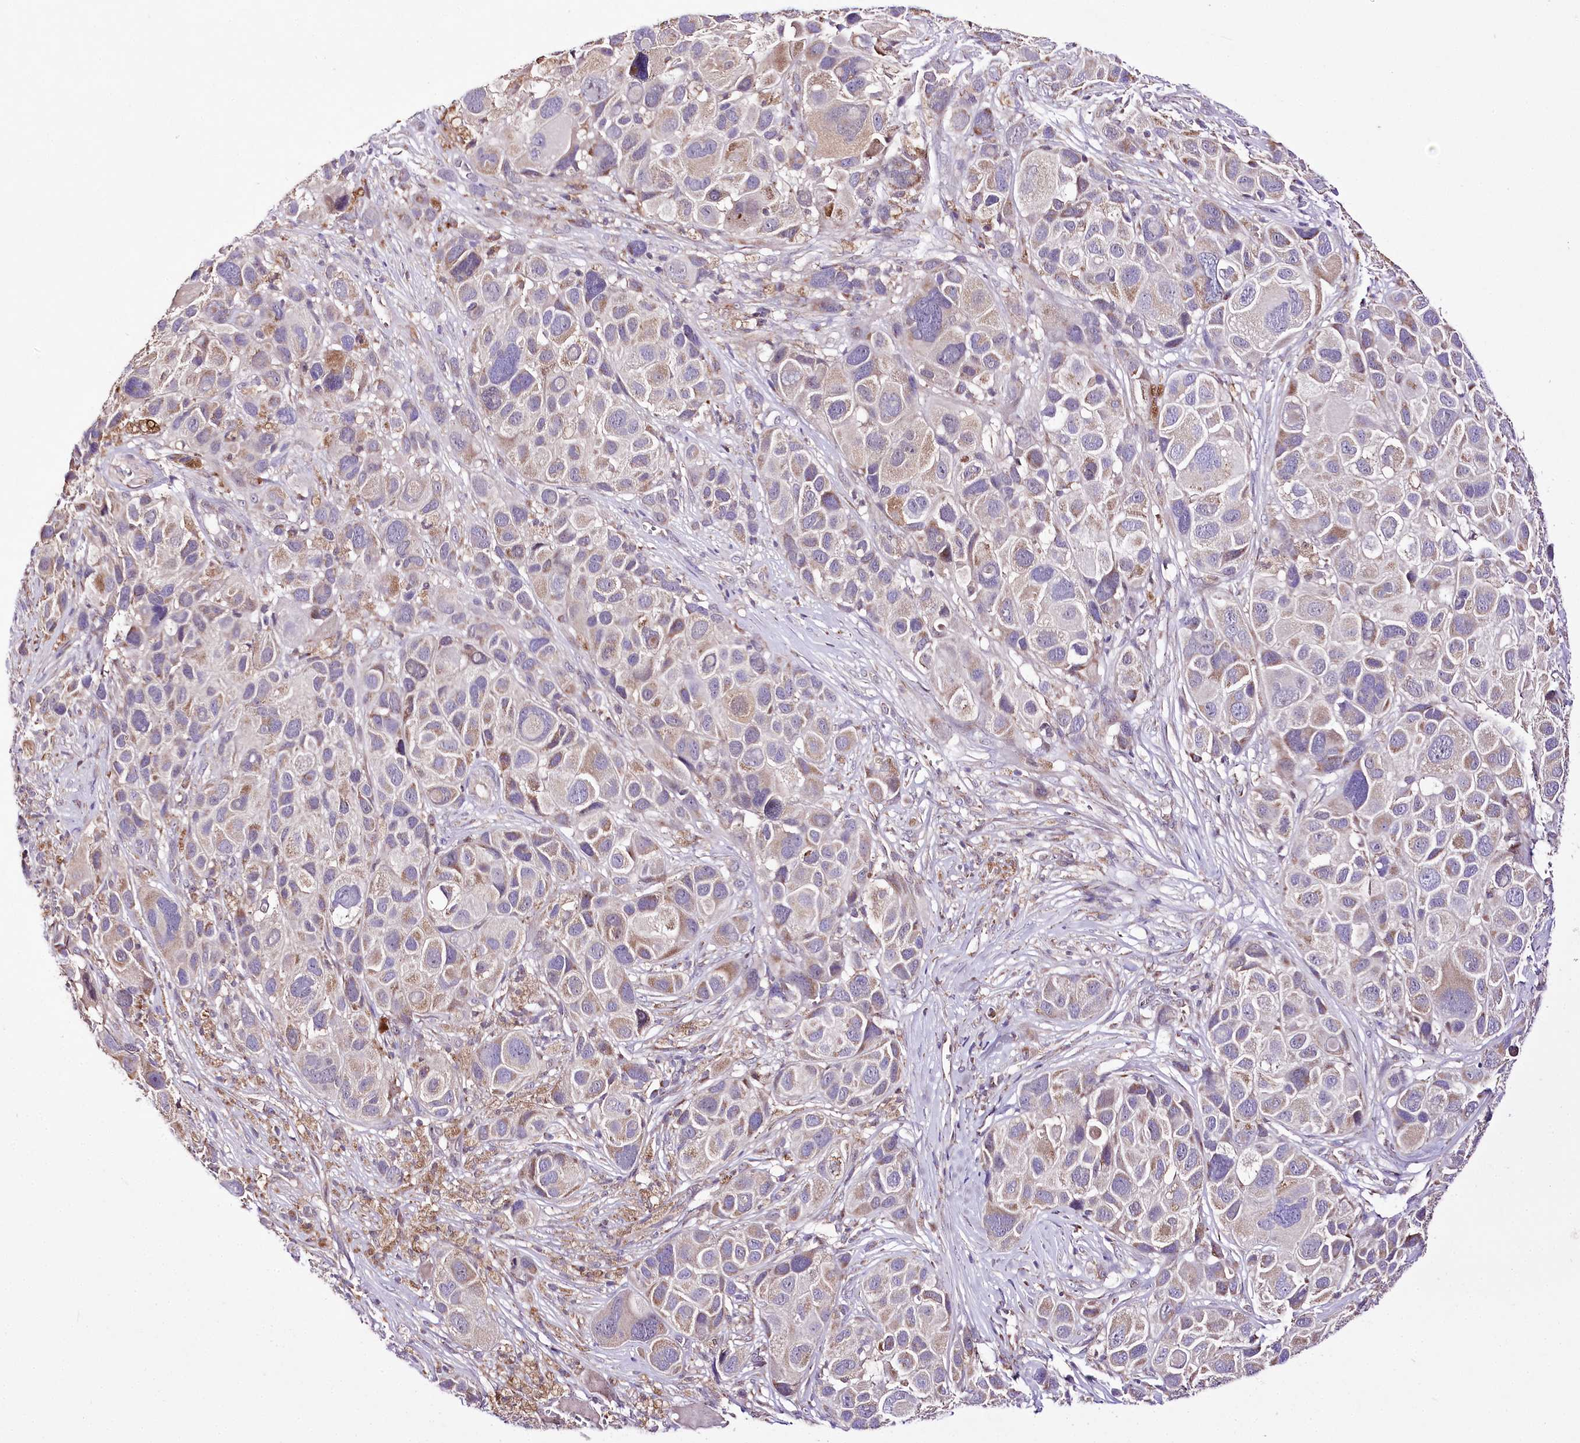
{"staining": {"intensity": "moderate", "quantity": "25%-75%", "location": "cytoplasmic/membranous"}, "tissue": "melanoma", "cell_type": "Tumor cells", "image_type": "cancer", "snomed": [{"axis": "morphology", "description": "Malignant melanoma, NOS"}, {"axis": "topography", "description": "Skin of trunk"}], "caption": "There is medium levels of moderate cytoplasmic/membranous staining in tumor cells of malignant melanoma, as demonstrated by immunohistochemical staining (brown color).", "gene": "ATE1", "patient": {"sex": "male", "age": 71}}